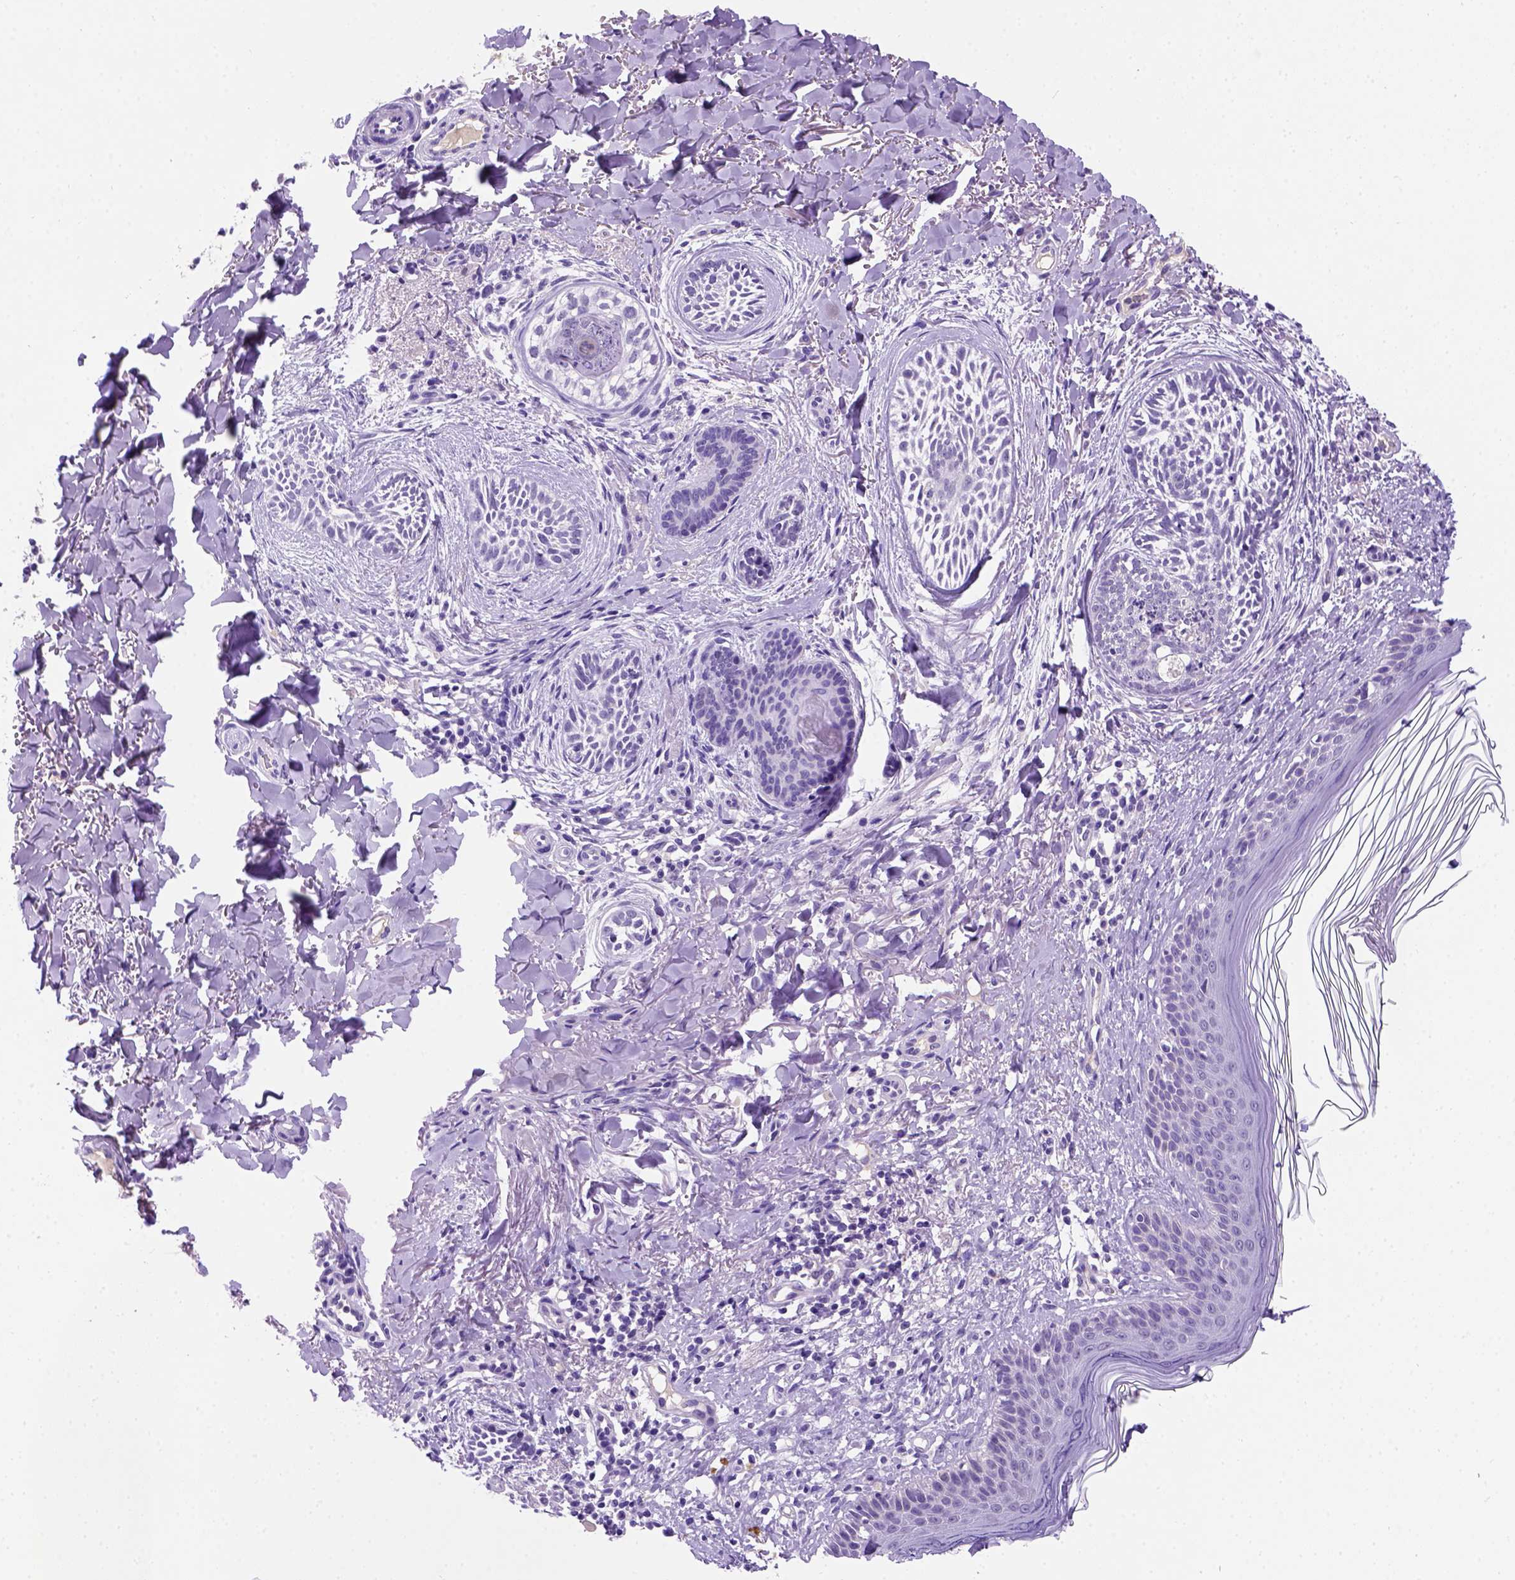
{"staining": {"intensity": "negative", "quantity": "none", "location": "none"}, "tissue": "skin cancer", "cell_type": "Tumor cells", "image_type": "cancer", "snomed": [{"axis": "morphology", "description": "Basal cell carcinoma"}, {"axis": "topography", "description": "Skin"}], "caption": "The immunohistochemistry histopathology image has no significant expression in tumor cells of skin cancer tissue.", "gene": "FAM81B", "patient": {"sex": "female", "age": 68}}